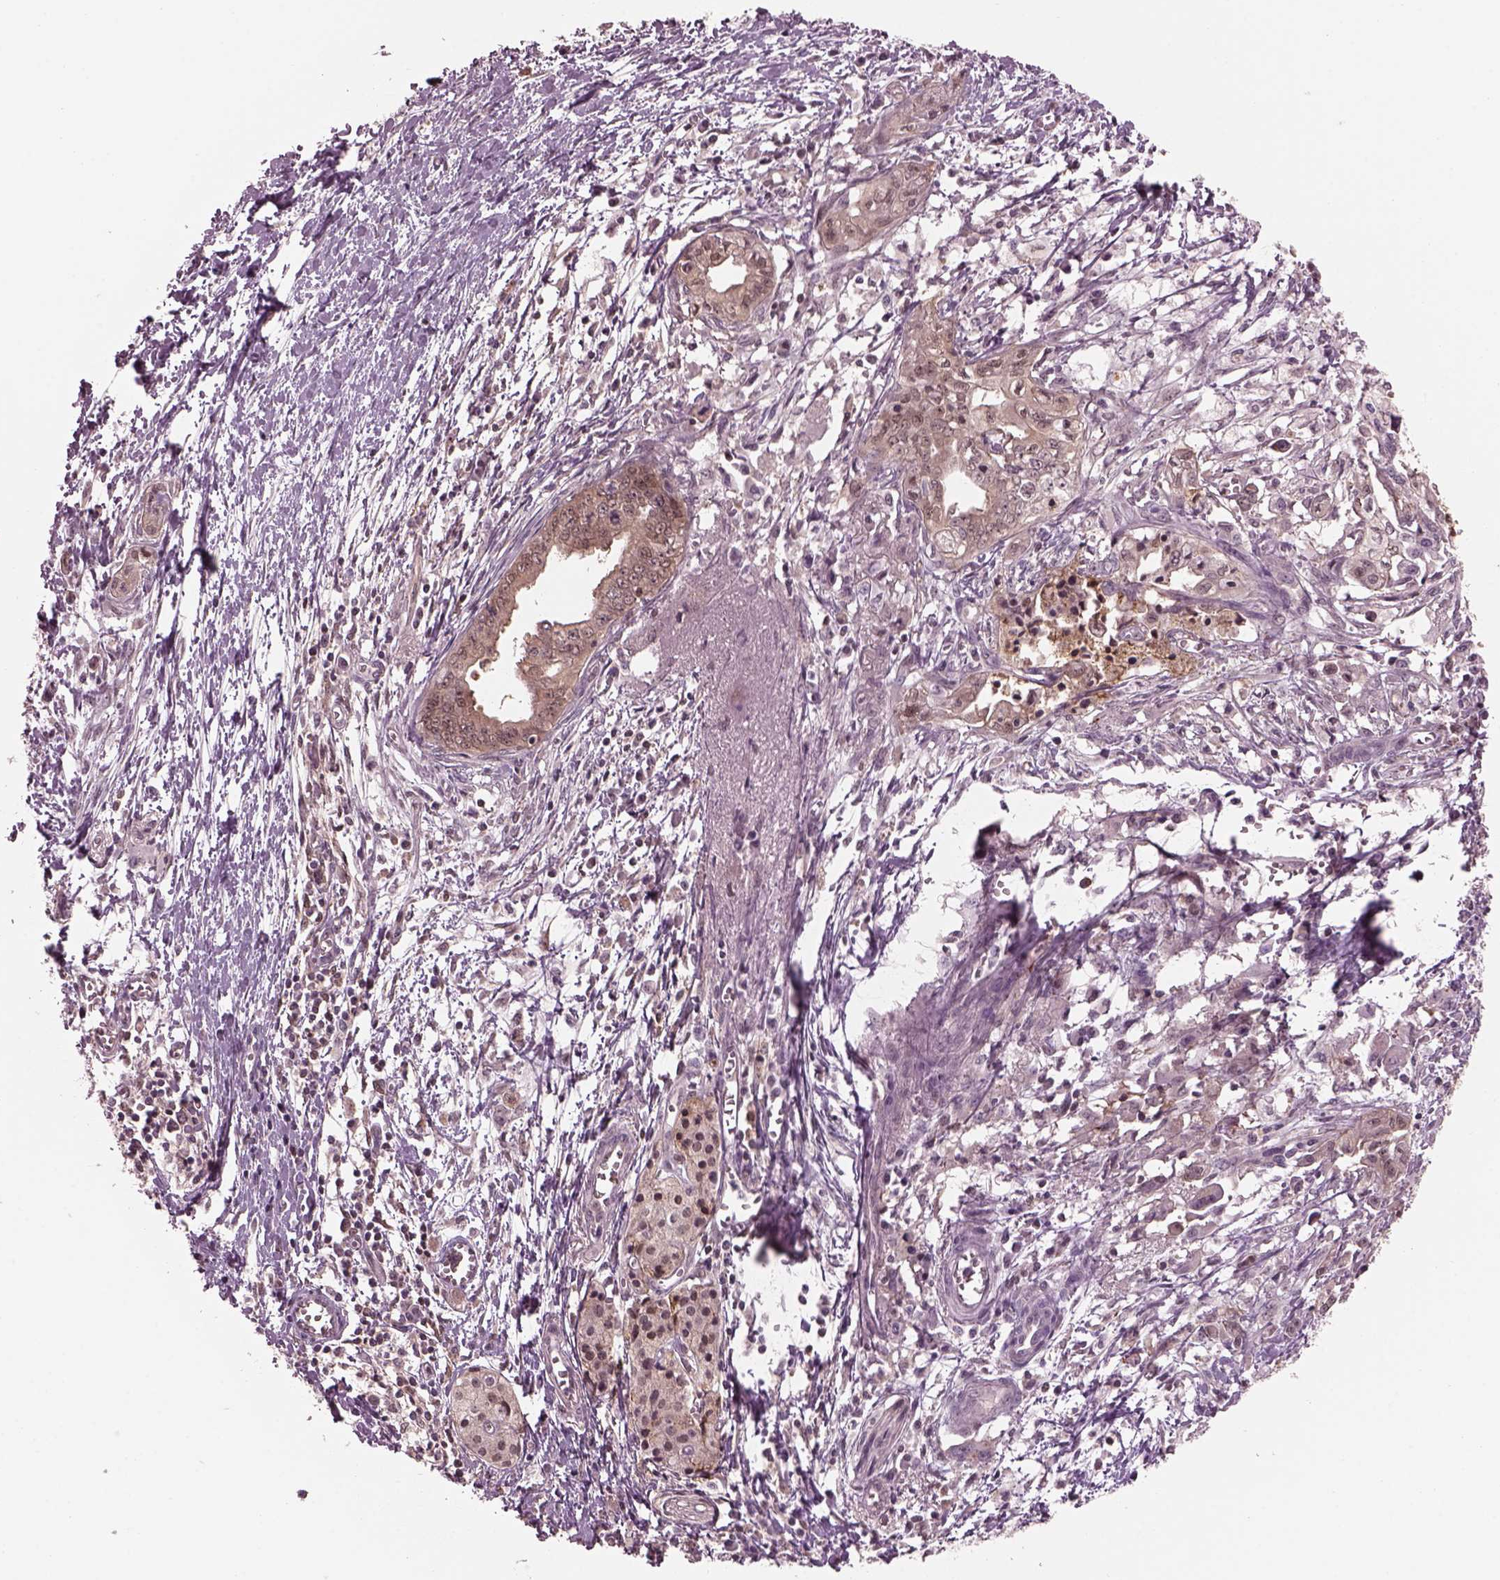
{"staining": {"intensity": "weak", "quantity": "<25%", "location": "cytoplasmic/membranous"}, "tissue": "pancreatic cancer", "cell_type": "Tumor cells", "image_type": "cancer", "snomed": [{"axis": "morphology", "description": "Adenocarcinoma, NOS"}, {"axis": "topography", "description": "Pancreas"}], "caption": "This is an immunohistochemistry image of pancreatic cancer. There is no staining in tumor cells.", "gene": "SRI", "patient": {"sex": "female", "age": 61}}